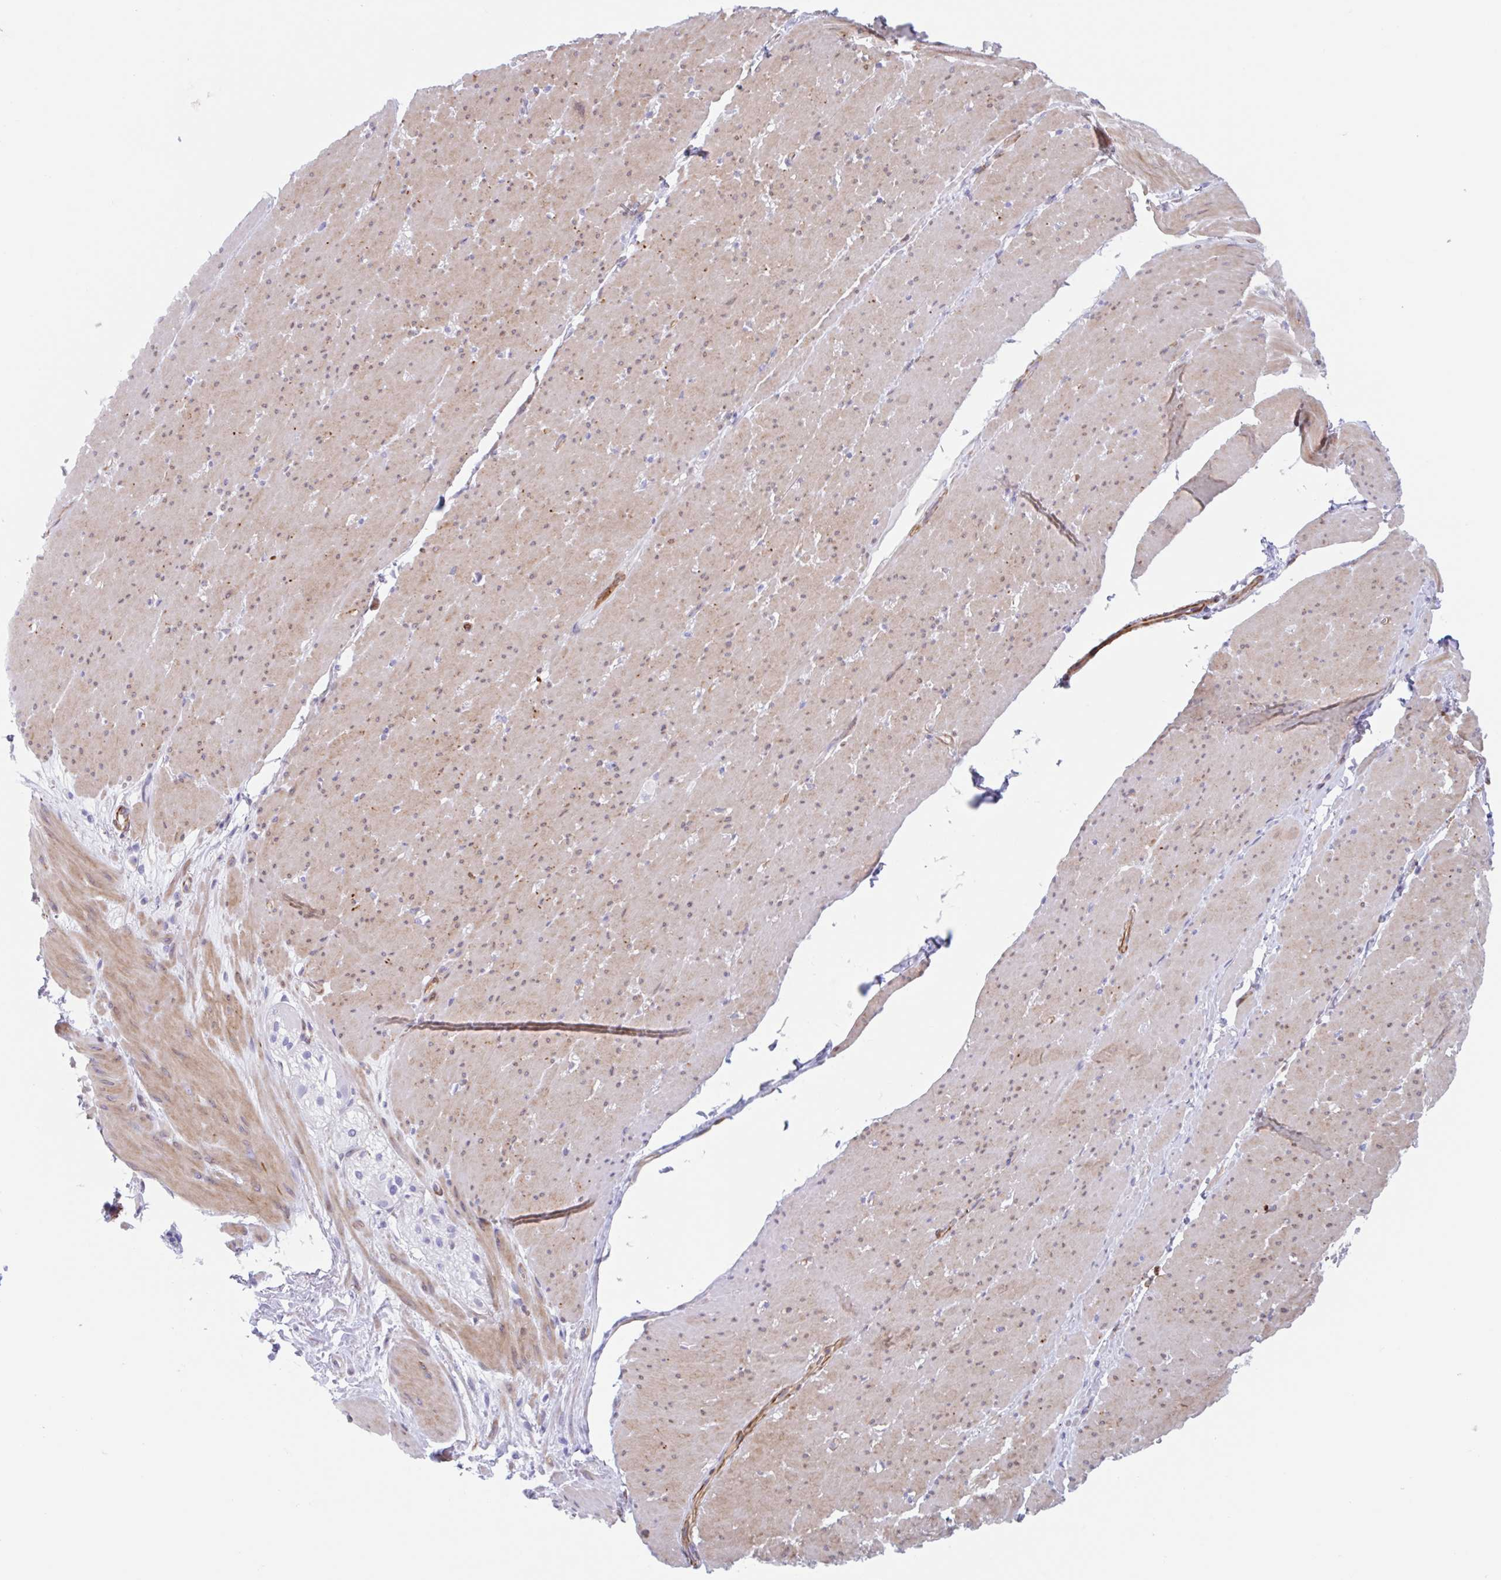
{"staining": {"intensity": "weak", "quantity": "25%-75%", "location": "cytoplasmic/membranous"}, "tissue": "smooth muscle", "cell_type": "Smooth muscle cells", "image_type": "normal", "snomed": [{"axis": "morphology", "description": "Normal tissue, NOS"}, {"axis": "topography", "description": "Smooth muscle"}, {"axis": "topography", "description": "Rectum"}], "caption": "Brown immunohistochemical staining in benign human smooth muscle displays weak cytoplasmic/membranous expression in about 25%-75% of smooth muscle cells.", "gene": "EFHD1", "patient": {"sex": "male", "age": 53}}